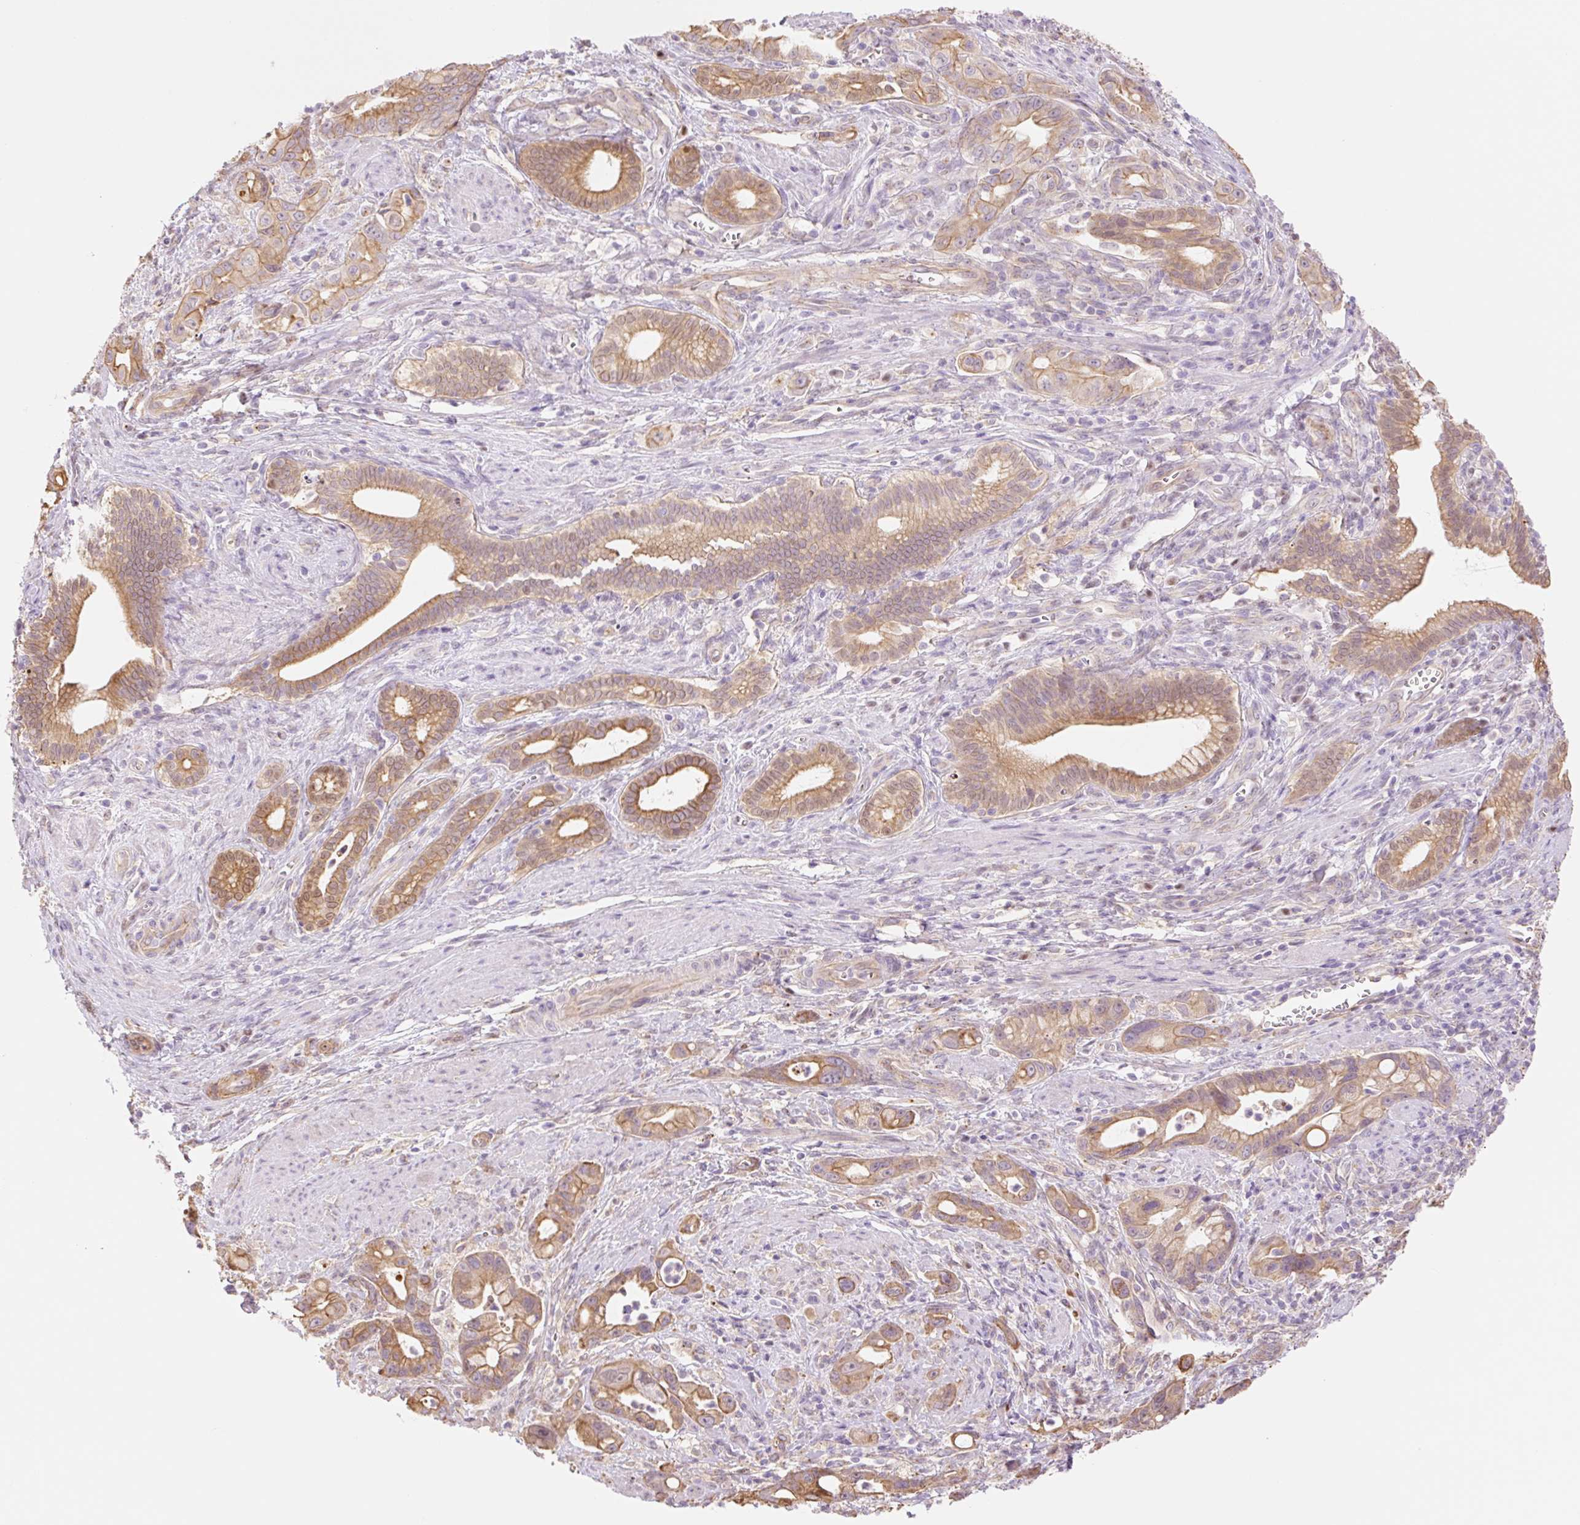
{"staining": {"intensity": "moderate", "quantity": ">75%", "location": "cytoplasmic/membranous,nuclear"}, "tissue": "pancreatic cancer", "cell_type": "Tumor cells", "image_type": "cancer", "snomed": [{"axis": "morphology", "description": "Adenocarcinoma, NOS"}, {"axis": "topography", "description": "Pancreas"}], "caption": "Approximately >75% of tumor cells in human pancreatic adenocarcinoma exhibit moderate cytoplasmic/membranous and nuclear protein positivity as visualized by brown immunohistochemical staining.", "gene": "NLRP5", "patient": {"sex": "male", "age": 68}}